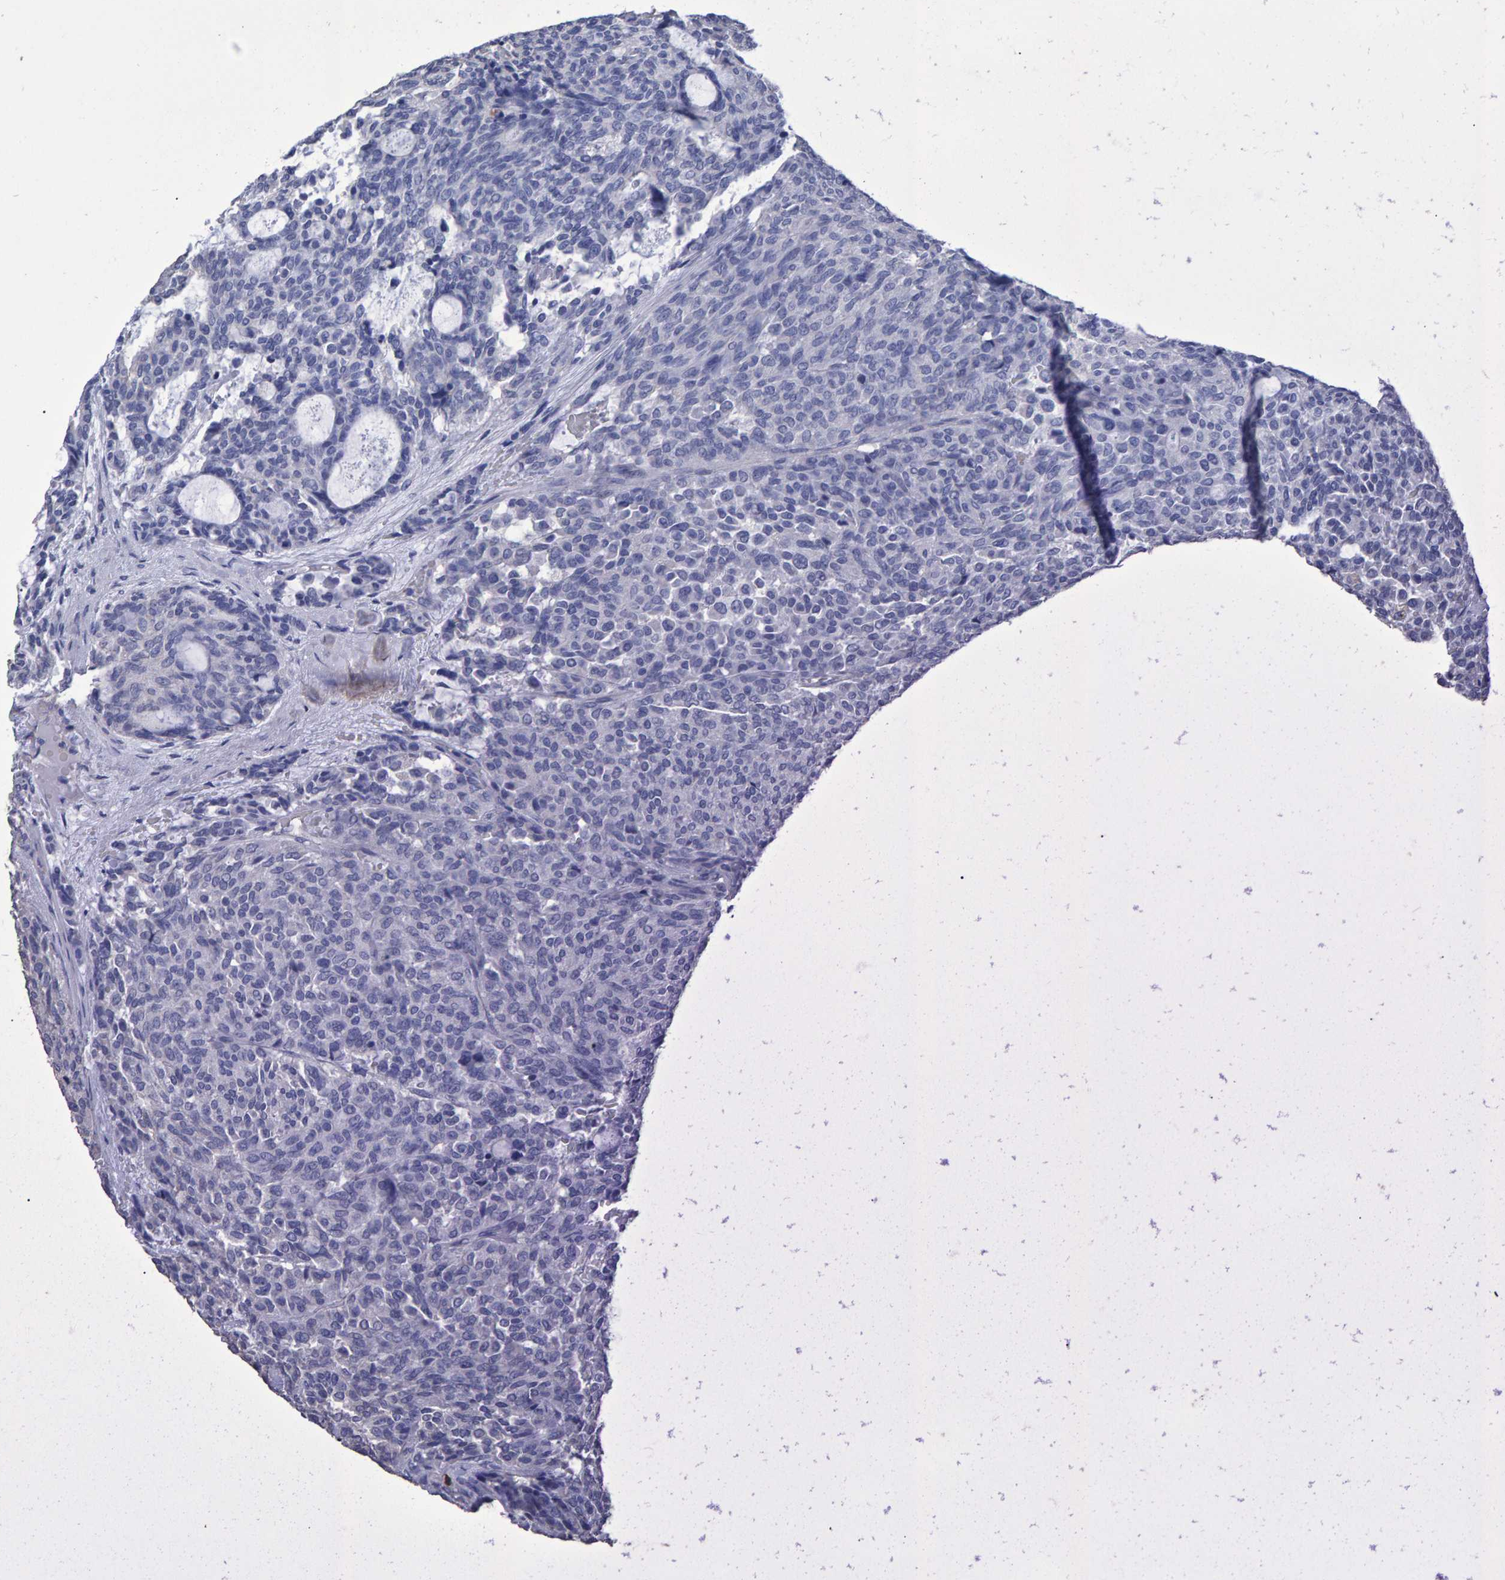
{"staining": {"intensity": "negative", "quantity": "none", "location": "none"}, "tissue": "carcinoid", "cell_type": "Tumor cells", "image_type": "cancer", "snomed": [{"axis": "morphology", "description": "Carcinoid, malignant, NOS"}, {"axis": "topography", "description": "Pancreas"}], "caption": "An image of carcinoid stained for a protein demonstrates no brown staining in tumor cells. Brightfield microscopy of IHC stained with DAB (3,3'-diaminobenzidine) (brown) and hematoxylin (blue), captured at high magnification.", "gene": "HEMGN", "patient": {"sex": "female", "age": 54}}